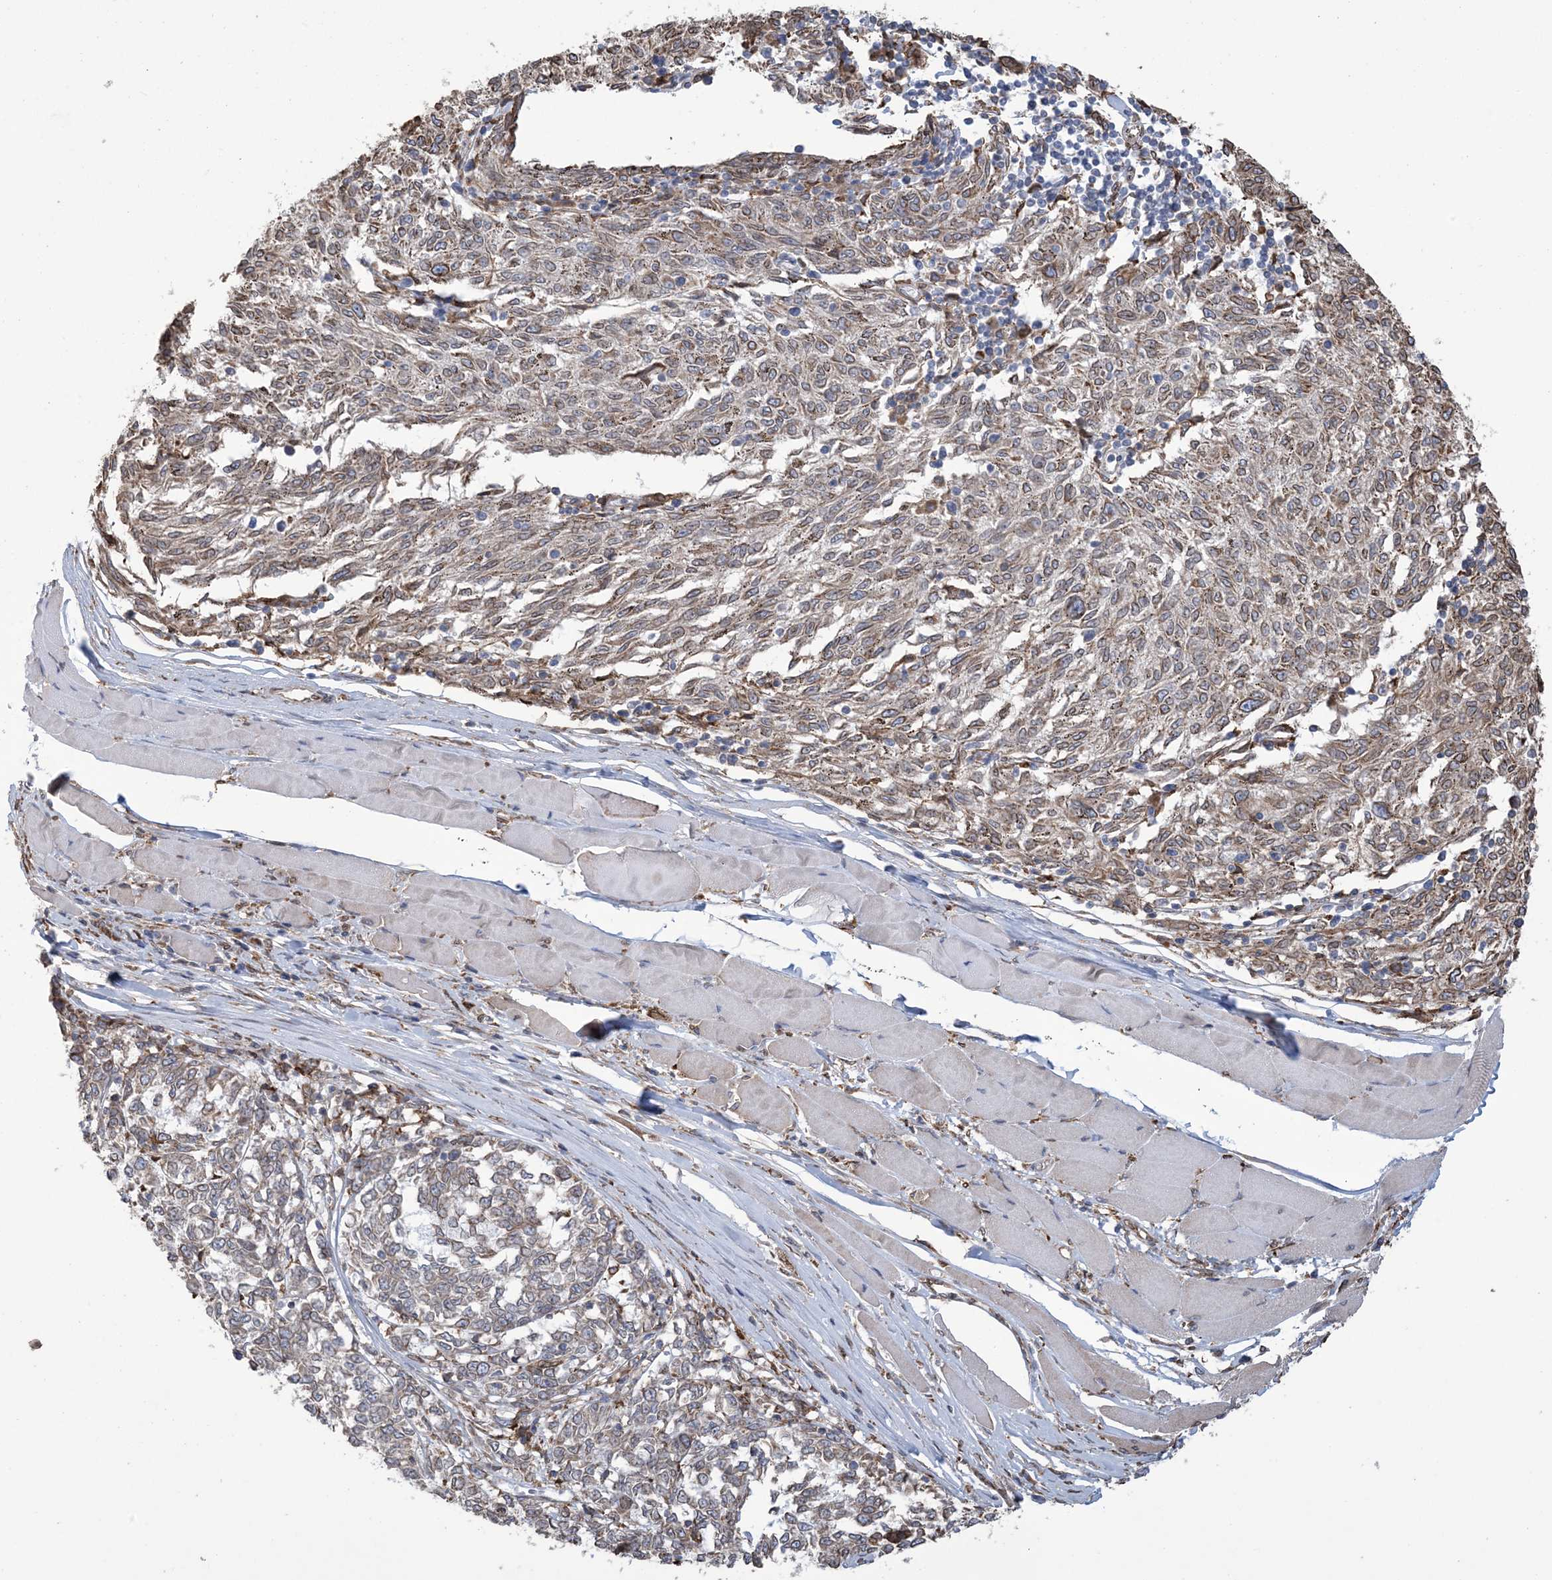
{"staining": {"intensity": "moderate", "quantity": "<25%", "location": "cytoplasmic/membranous"}, "tissue": "melanoma", "cell_type": "Tumor cells", "image_type": "cancer", "snomed": [{"axis": "morphology", "description": "Malignant melanoma, NOS"}, {"axis": "topography", "description": "Skin"}], "caption": "Immunohistochemical staining of human melanoma shows moderate cytoplasmic/membranous protein expression in about <25% of tumor cells. (DAB (3,3'-diaminobenzidine) IHC with brightfield microscopy, high magnification).", "gene": "SHANK1", "patient": {"sex": "female", "age": 72}}